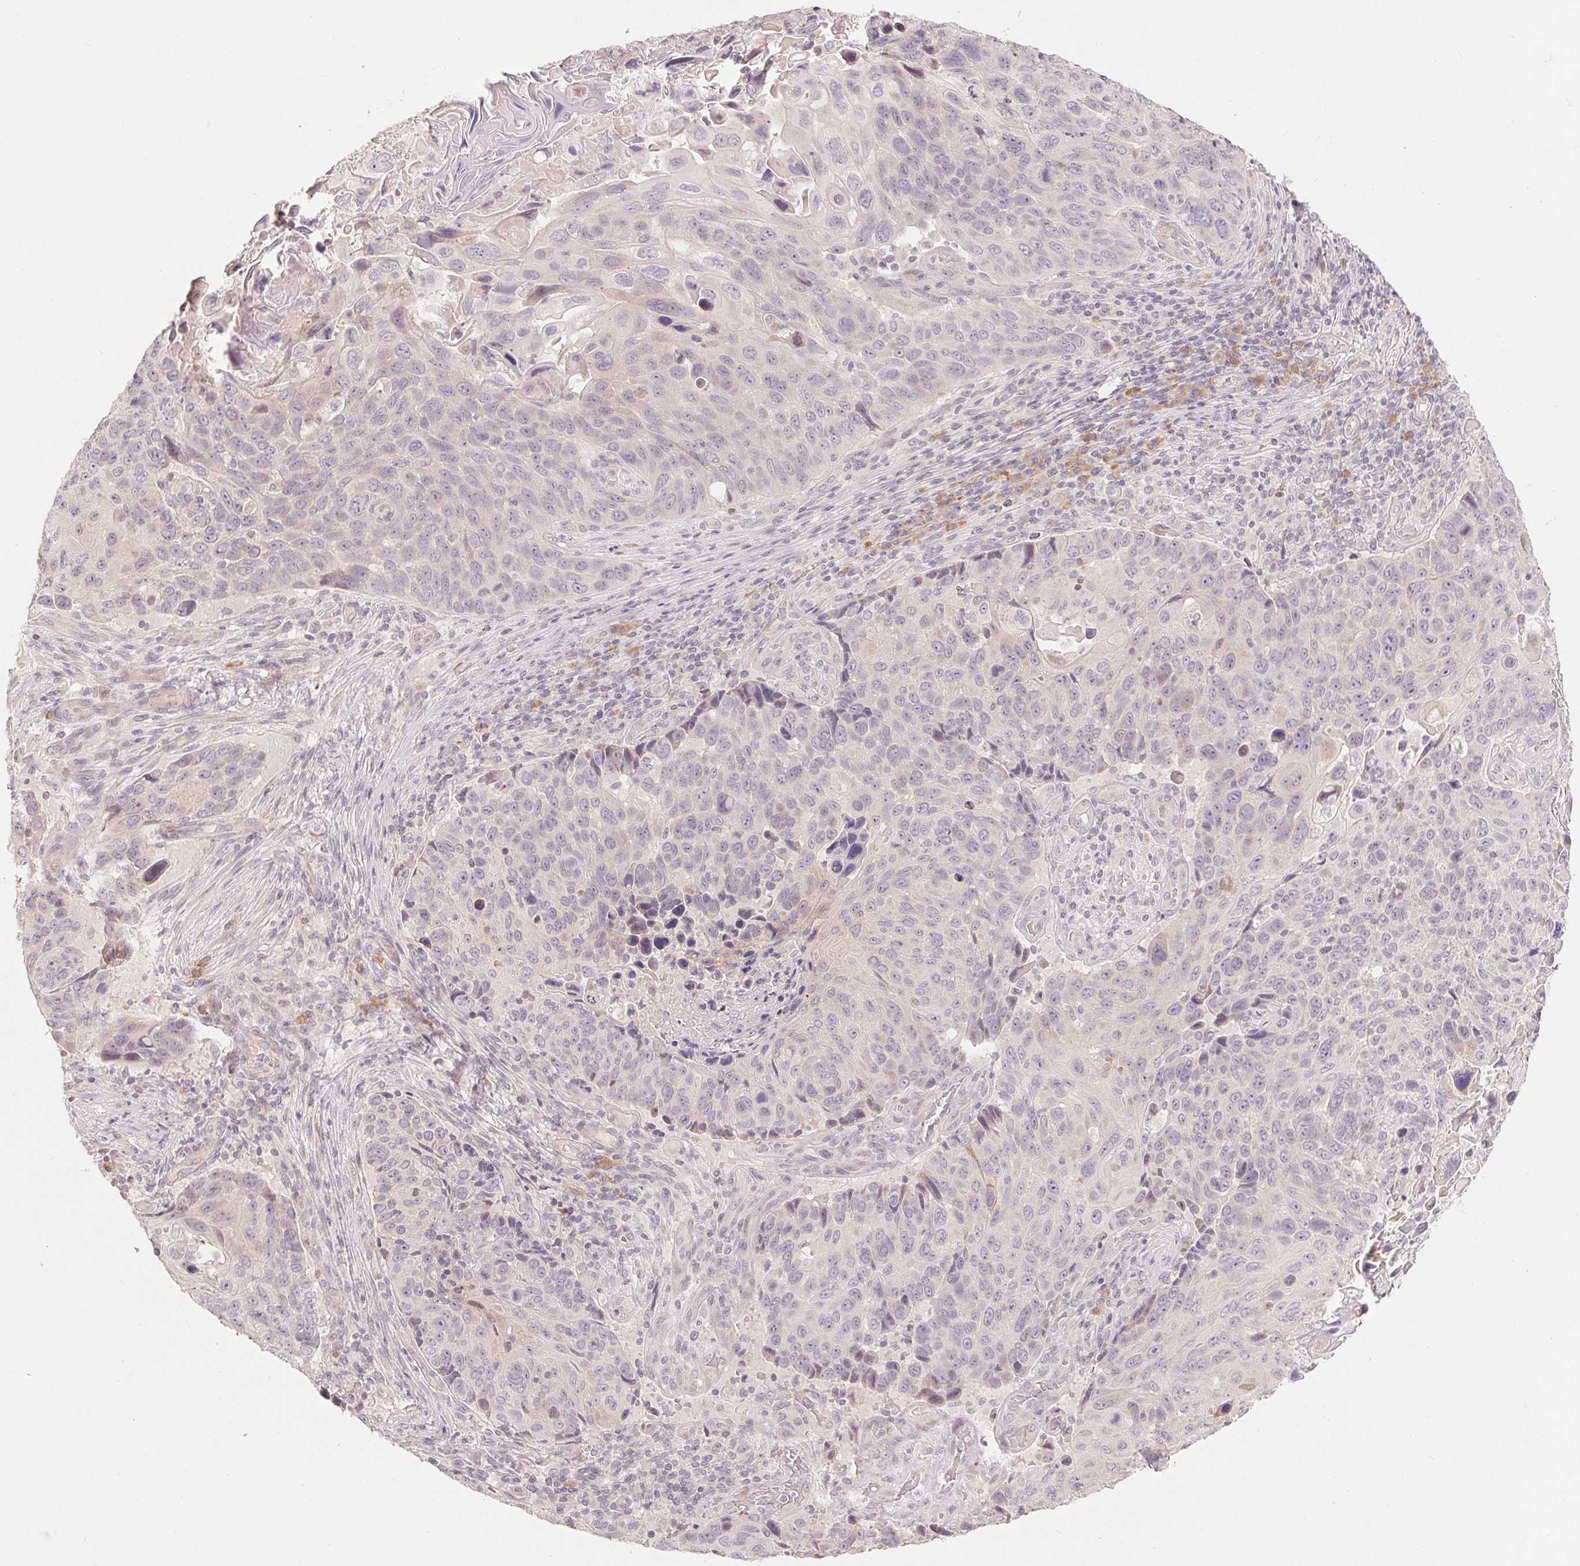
{"staining": {"intensity": "weak", "quantity": "<25%", "location": "cytoplasmic/membranous"}, "tissue": "lung cancer", "cell_type": "Tumor cells", "image_type": "cancer", "snomed": [{"axis": "morphology", "description": "Squamous cell carcinoma, NOS"}, {"axis": "topography", "description": "Lung"}], "caption": "Tumor cells are negative for brown protein staining in lung squamous cell carcinoma.", "gene": "DENND2C", "patient": {"sex": "male", "age": 68}}